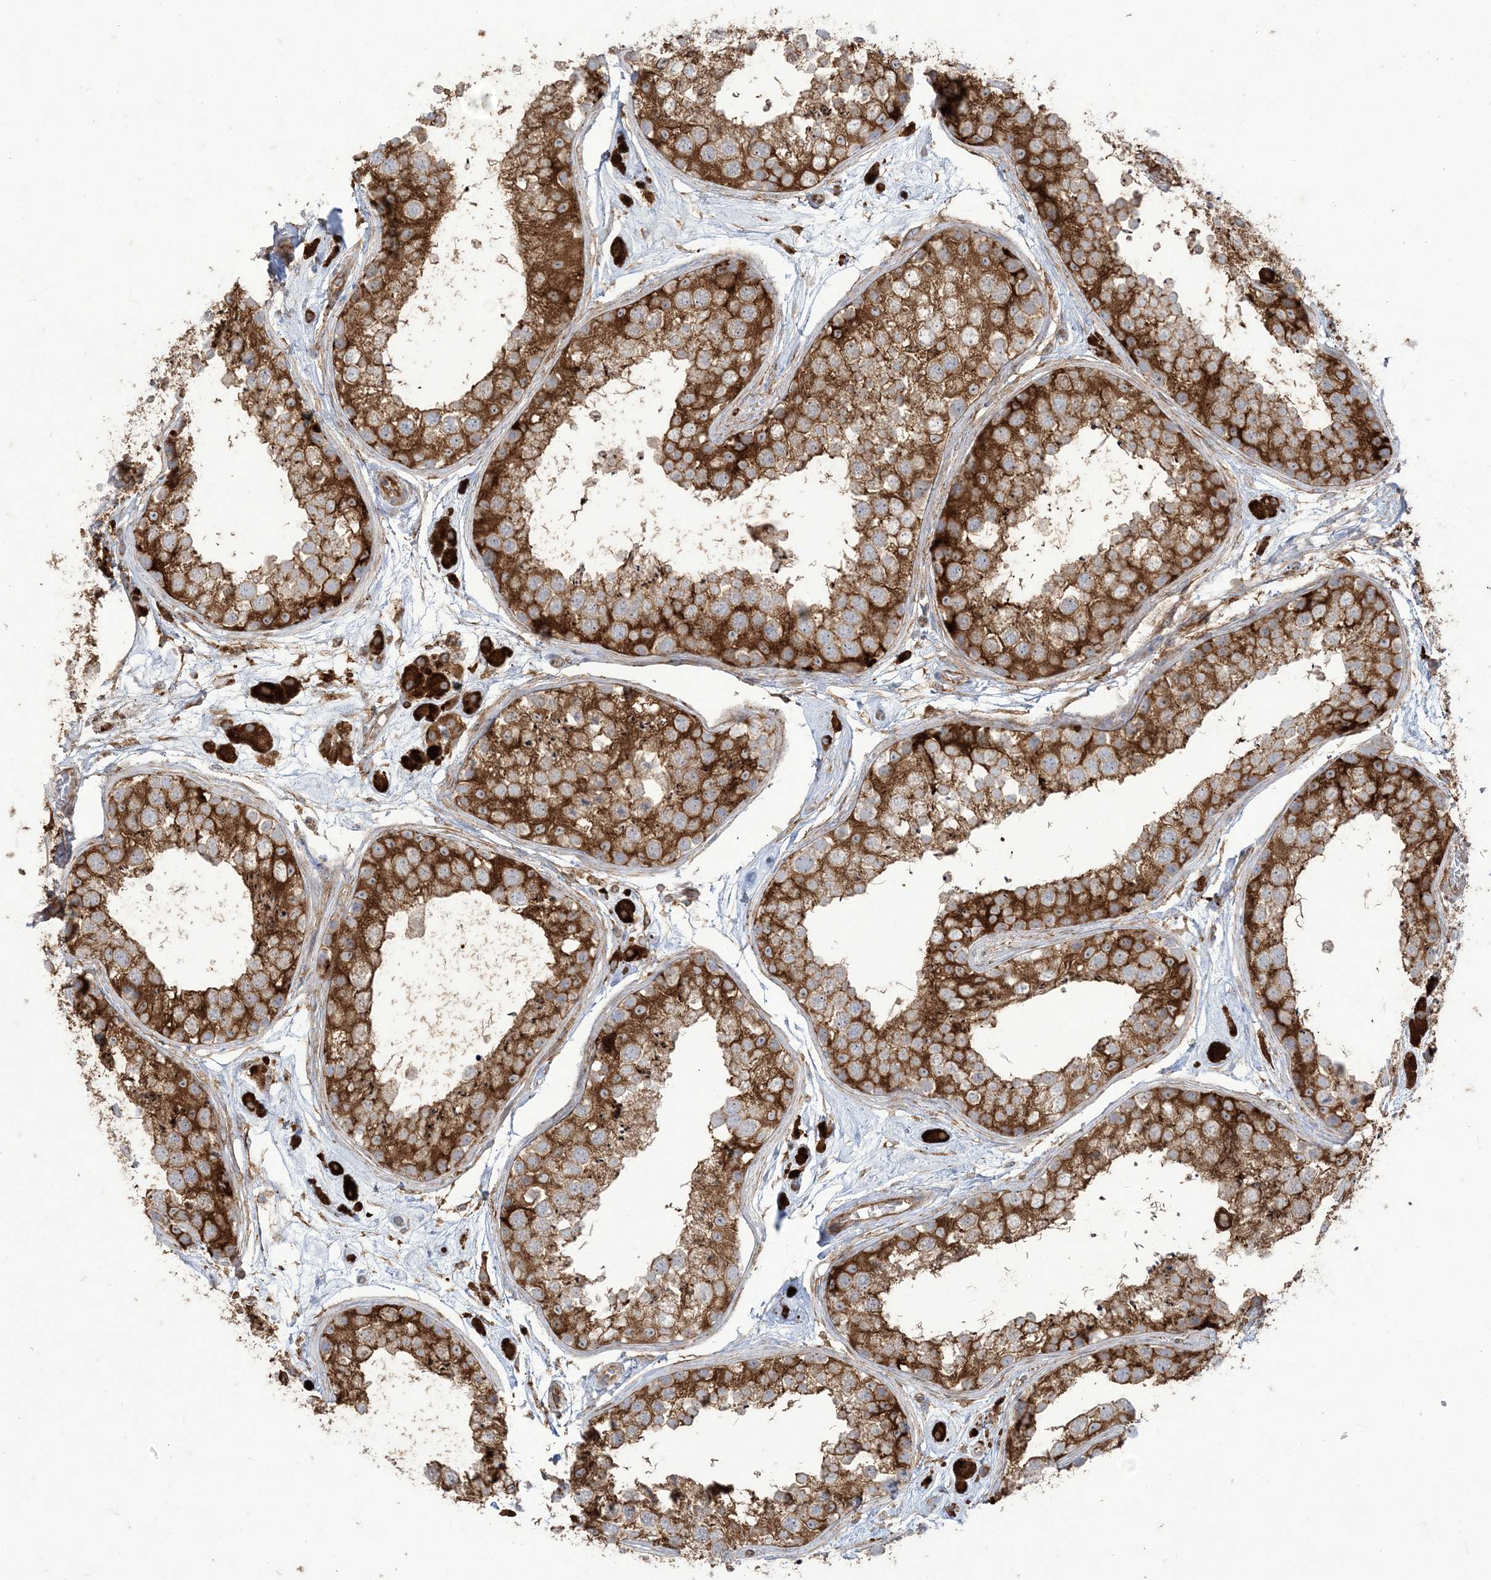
{"staining": {"intensity": "strong", "quantity": ">75%", "location": "cytoplasmic/membranous"}, "tissue": "testis", "cell_type": "Cells in seminiferous ducts", "image_type": "normal", "snomed": [{"axis": "morphology", "description": "Normal tissue, NOS"}, {"axis": "topography", "description": "Testis"}], "caption": "This is a histology image of immunohistochemistry staining of benign testis, which shows strong expression in the cytoplasmic/membranous of cells in seminiferous ducts.", "gene": "DERL3", "patient": {"sex": "male", "age": 25}}